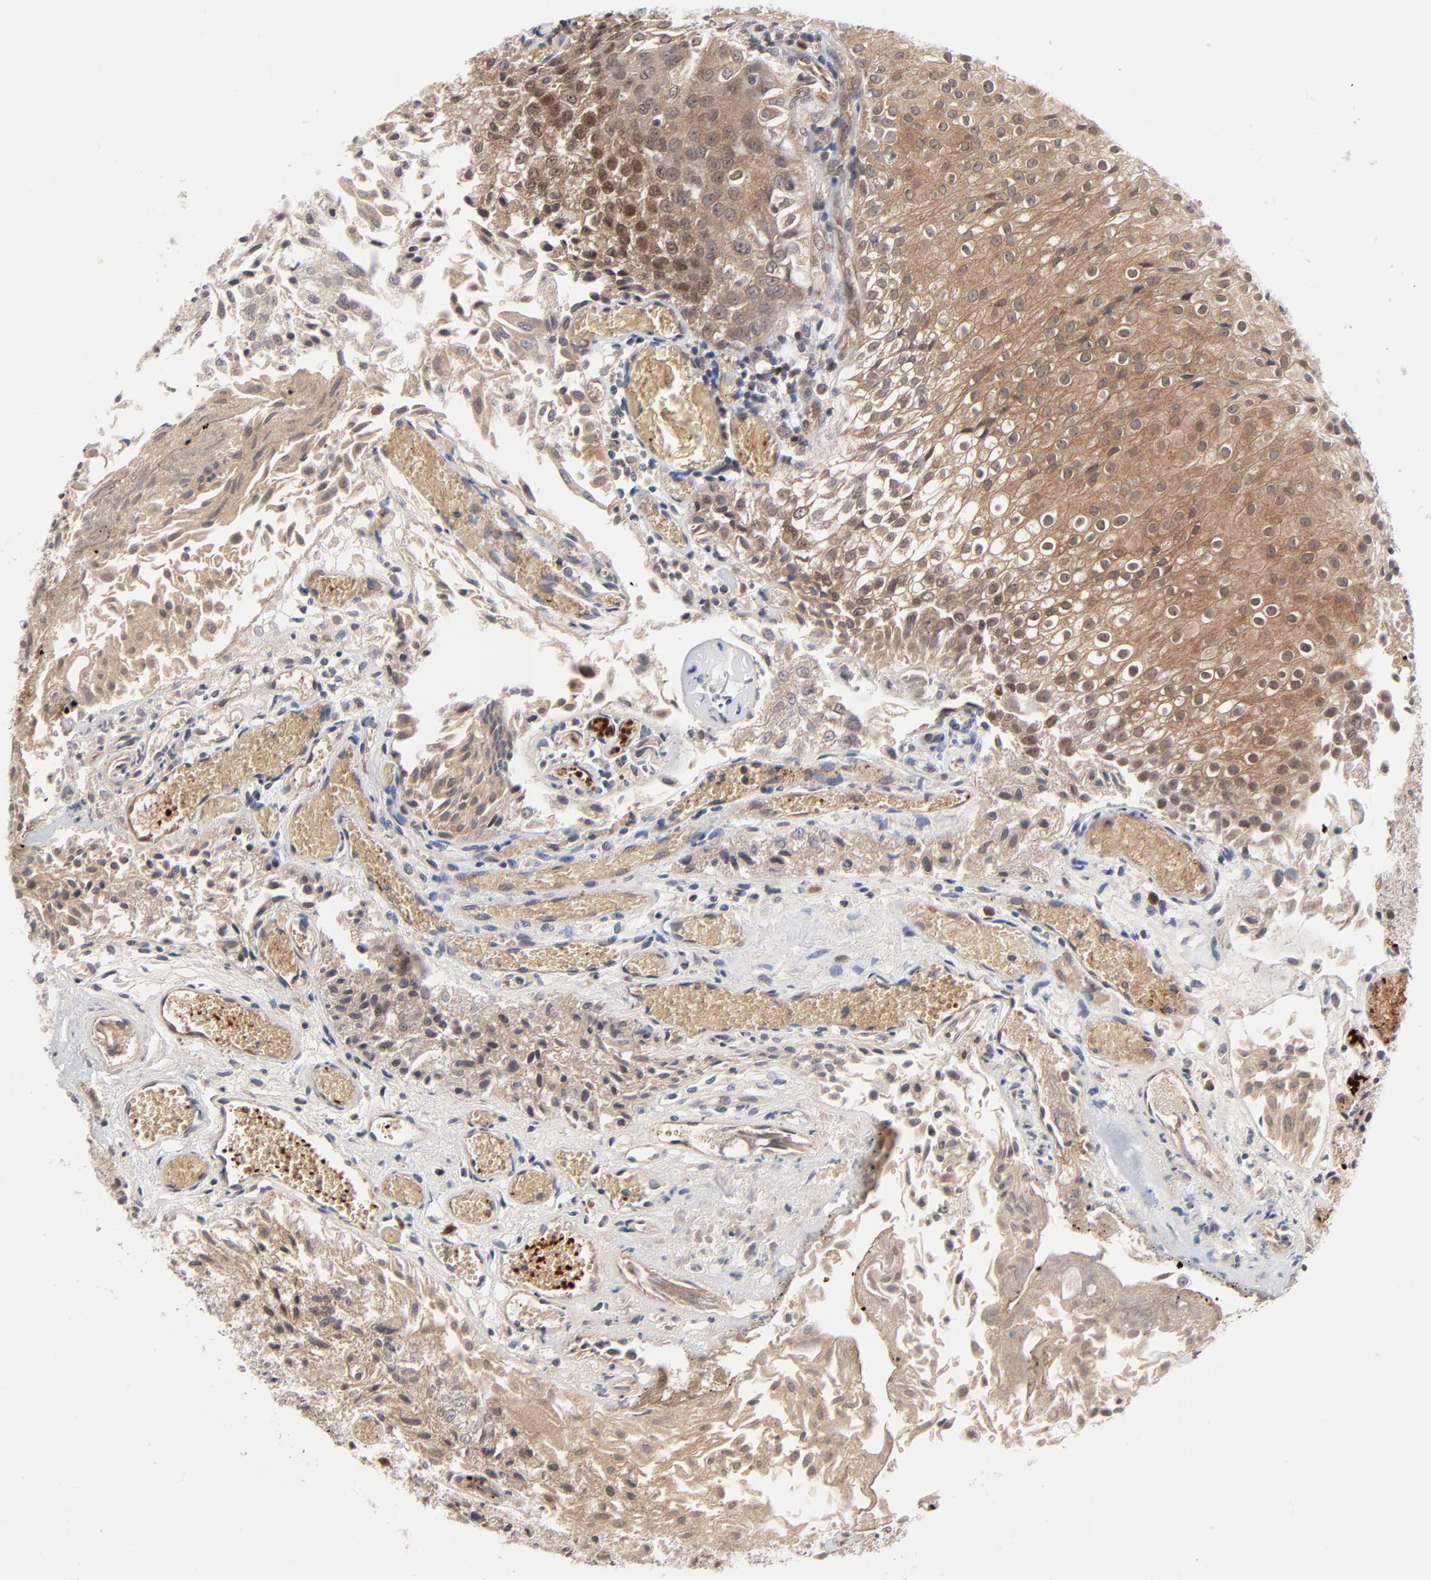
{"staining": {"intensity": "moderate", "quantity": ">75%", "location": "cytoplasmic/membranous"}, "tissue": "urothelial cancer", "cell_type": "Tumor cells", "image_type": "cancer", "snomed": [{"axis": "morphology", "description": "Urothelial carcinoma, Low grade"}, {"axis": "topography", "description": "Urinary bladder"}], "caption": "Immunohistochemical staining of low-grade urothelial carcinoma exhibits moderate cytoplasmic/membranous protein staining in about >75% of tumor cells. (DAB = brown stain, brightfield microscopy at high magnification).", "gene": "CASP10", "patient": {"sex": "male", "age": 86}}